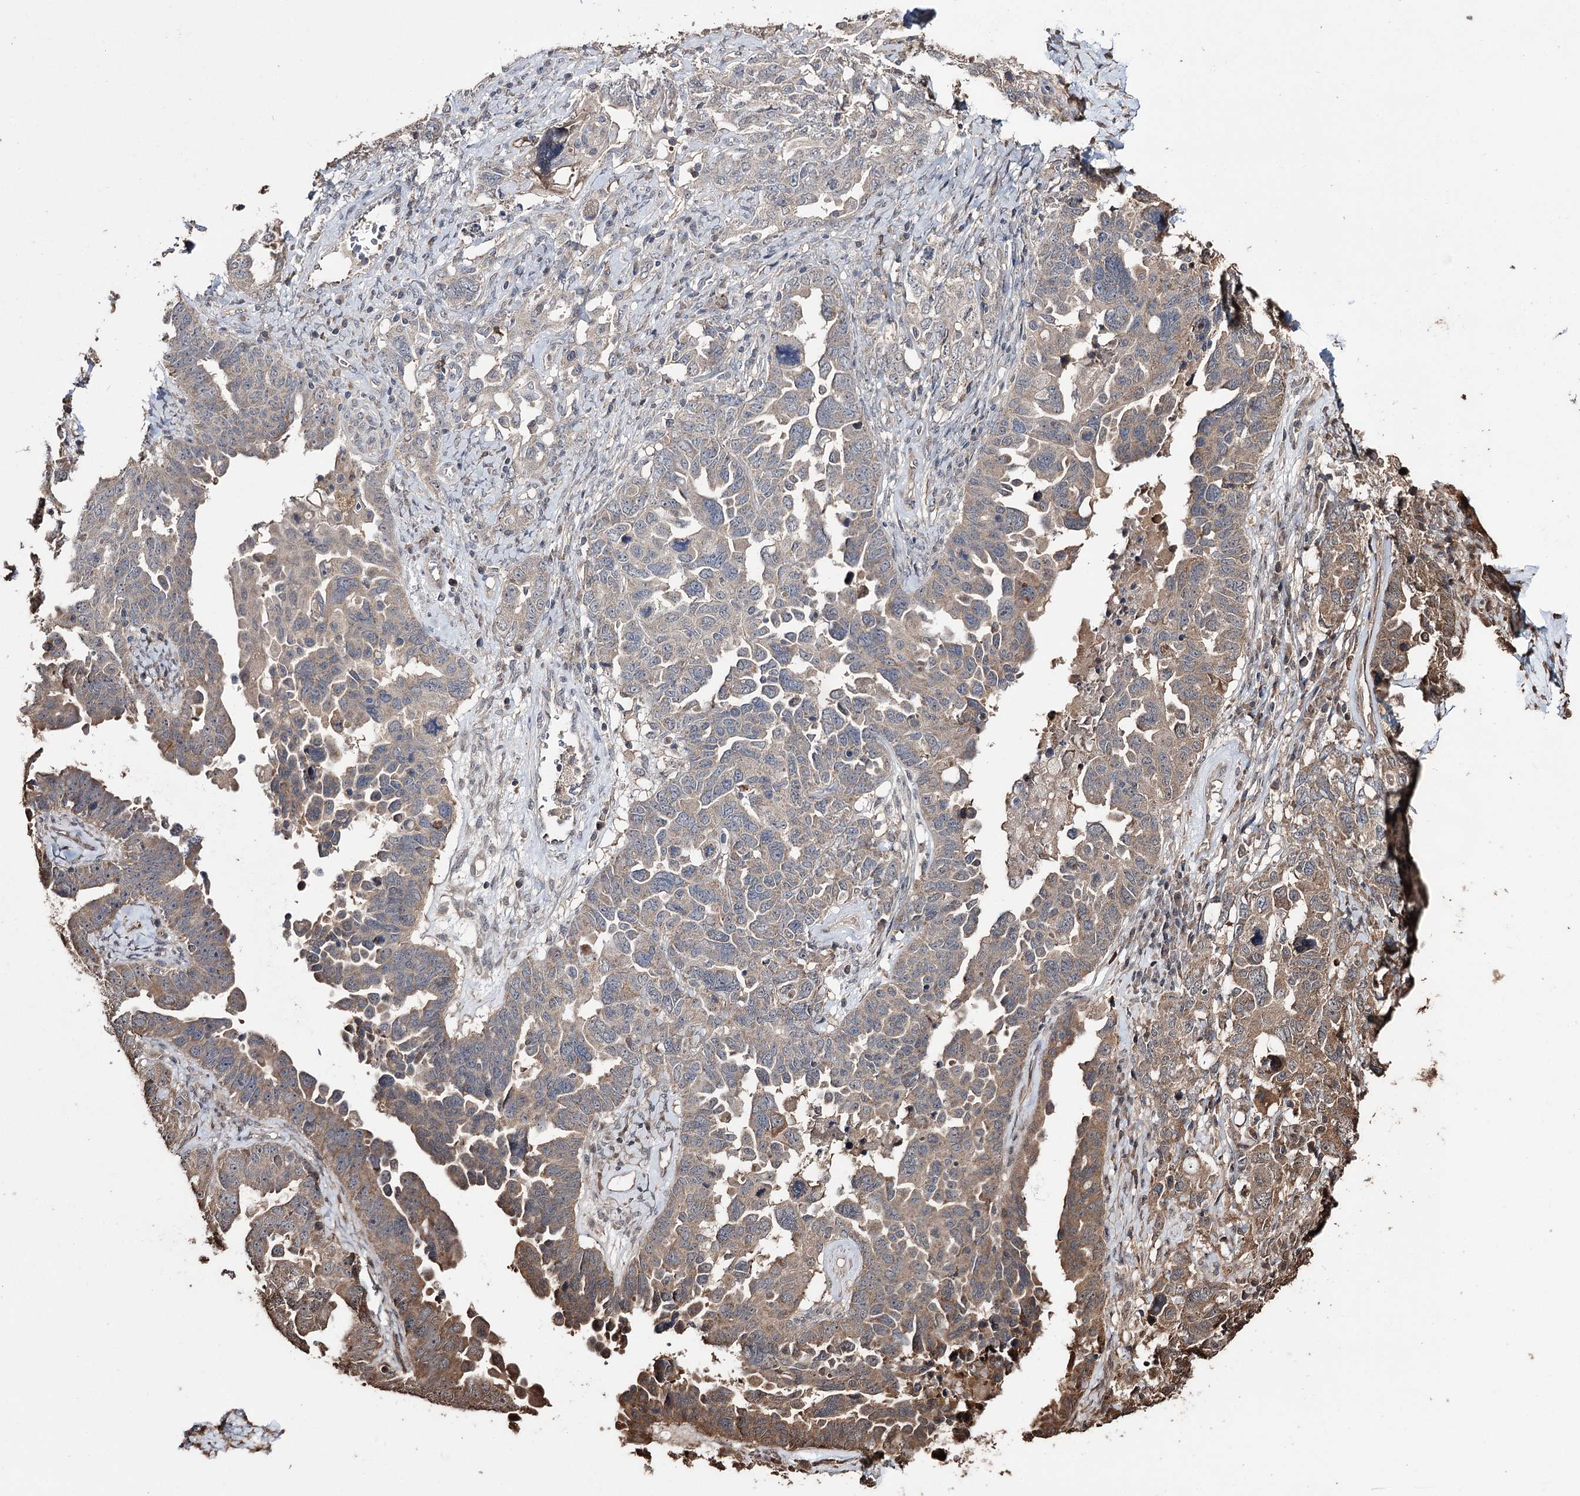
{"staining": {"intensity": "moderate", "quantity": "<25%", "location": "cytoplasmic/membranous"}, "tissue": "ovarian cancer", "cell_type": "Tumor cells", "image_type": "cancer", "snomed": [{"axis": "morphology", "description": "Carcinoma, endometroid"}, {"axis": "topography", "description": "Ovary"}], "caption": "Protein expression analysis of ovarian cancer reveals moderate cytoplasmic/membranous expression in about <25% of tumor cells.", "gene": "ZNF662", "patient": {"sex": "female", "age": 62}}